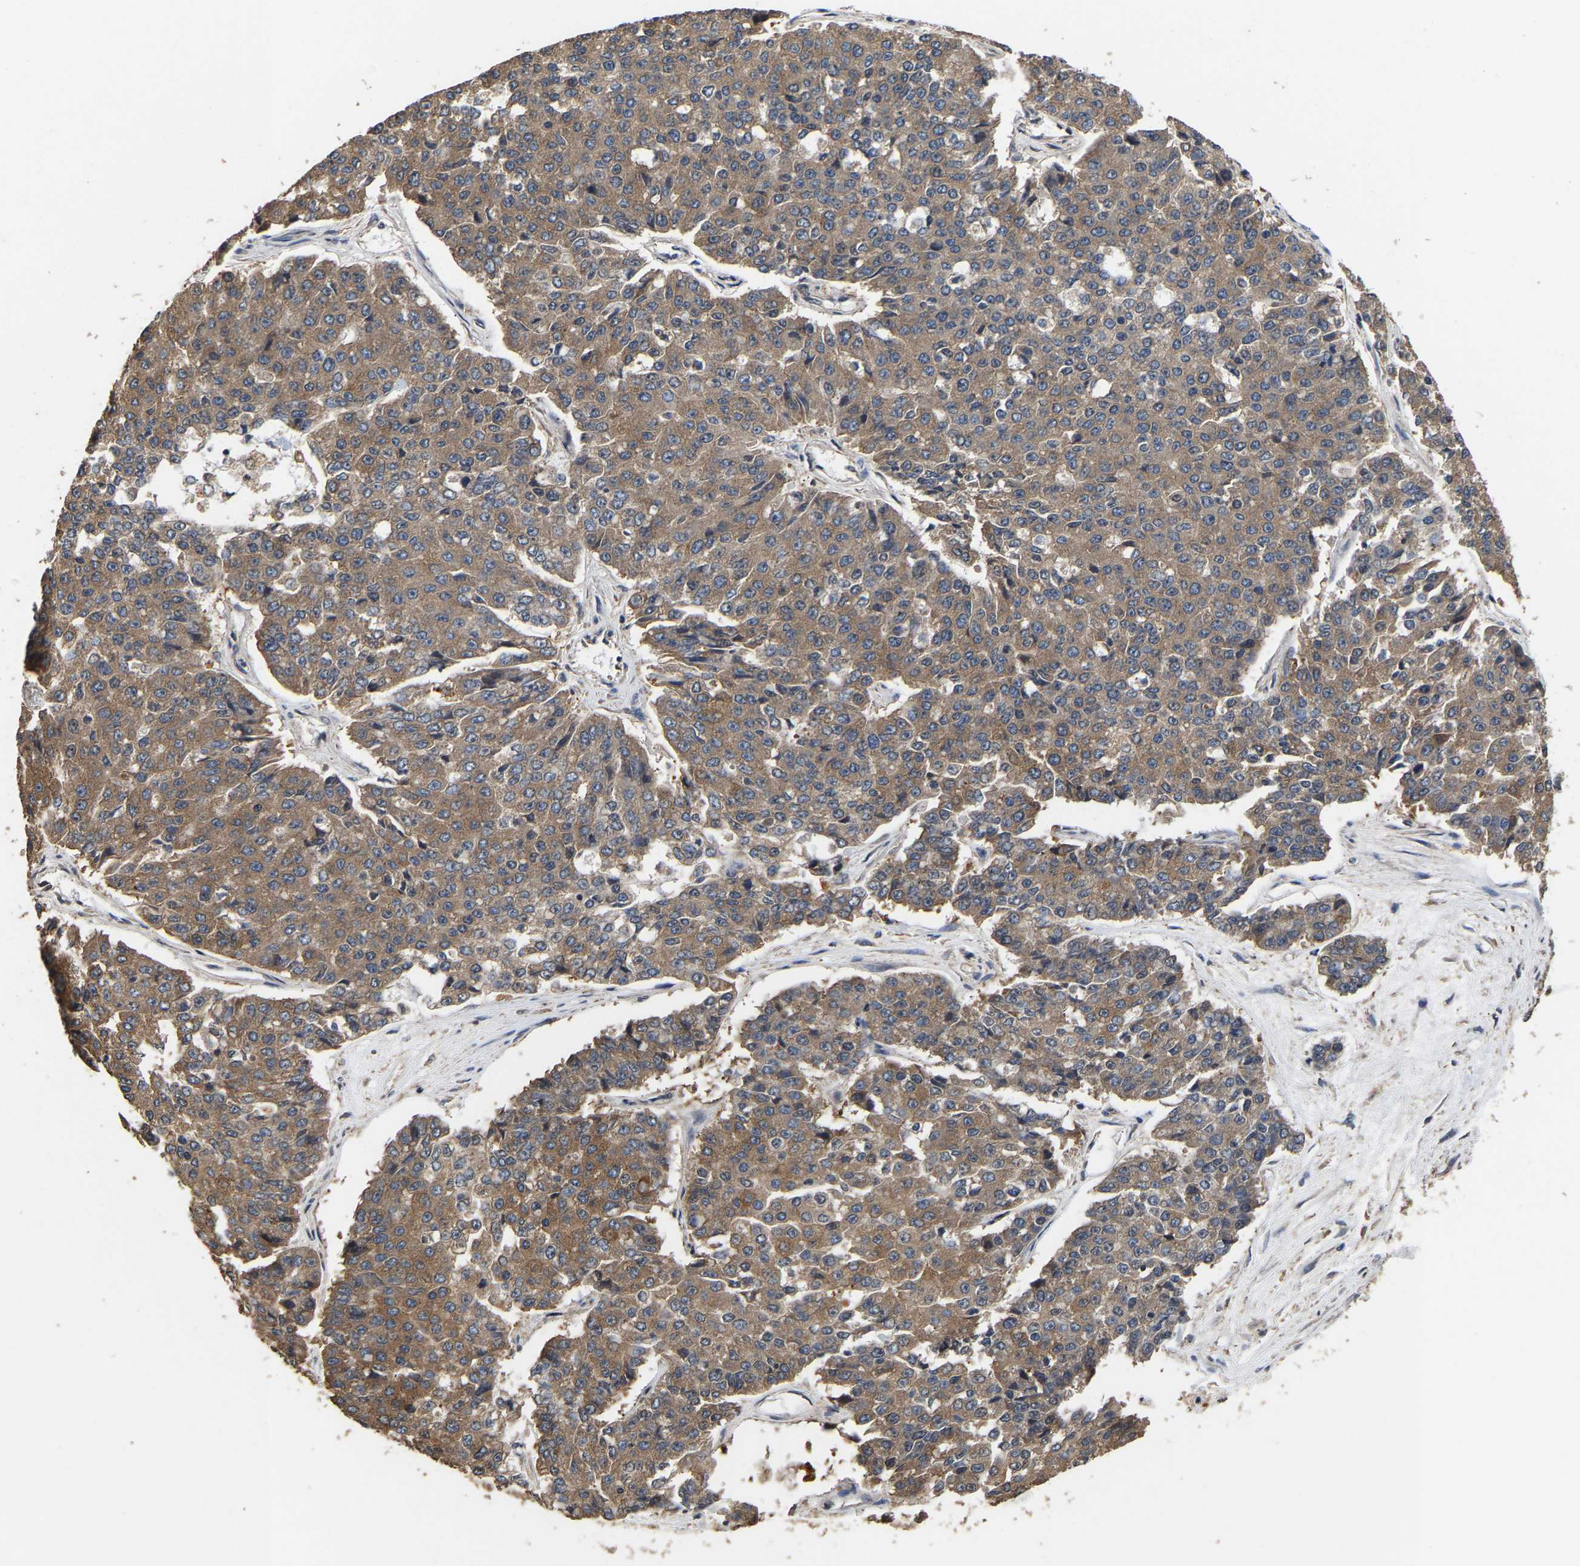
{"staining": {"intensity": "moderate", "quantity": ">75%", "location": "cytoplasmic/membranous"}, "tissue": "pancreatic cancer", "cell_type": "Tumor cells", "image_type": "cancer", "snomed": [{"axis": "morphology", "description": "Adenocarcinoma, NOS"}, {"axis": "topography", "description": "Pancreas"}], "caption": "Human pancreatic cancer stained with a protein marker demonstrates moderate staining in tumor cells.", "gene": "AIMP2", "patient": {"sex": "male", "age": 50}}